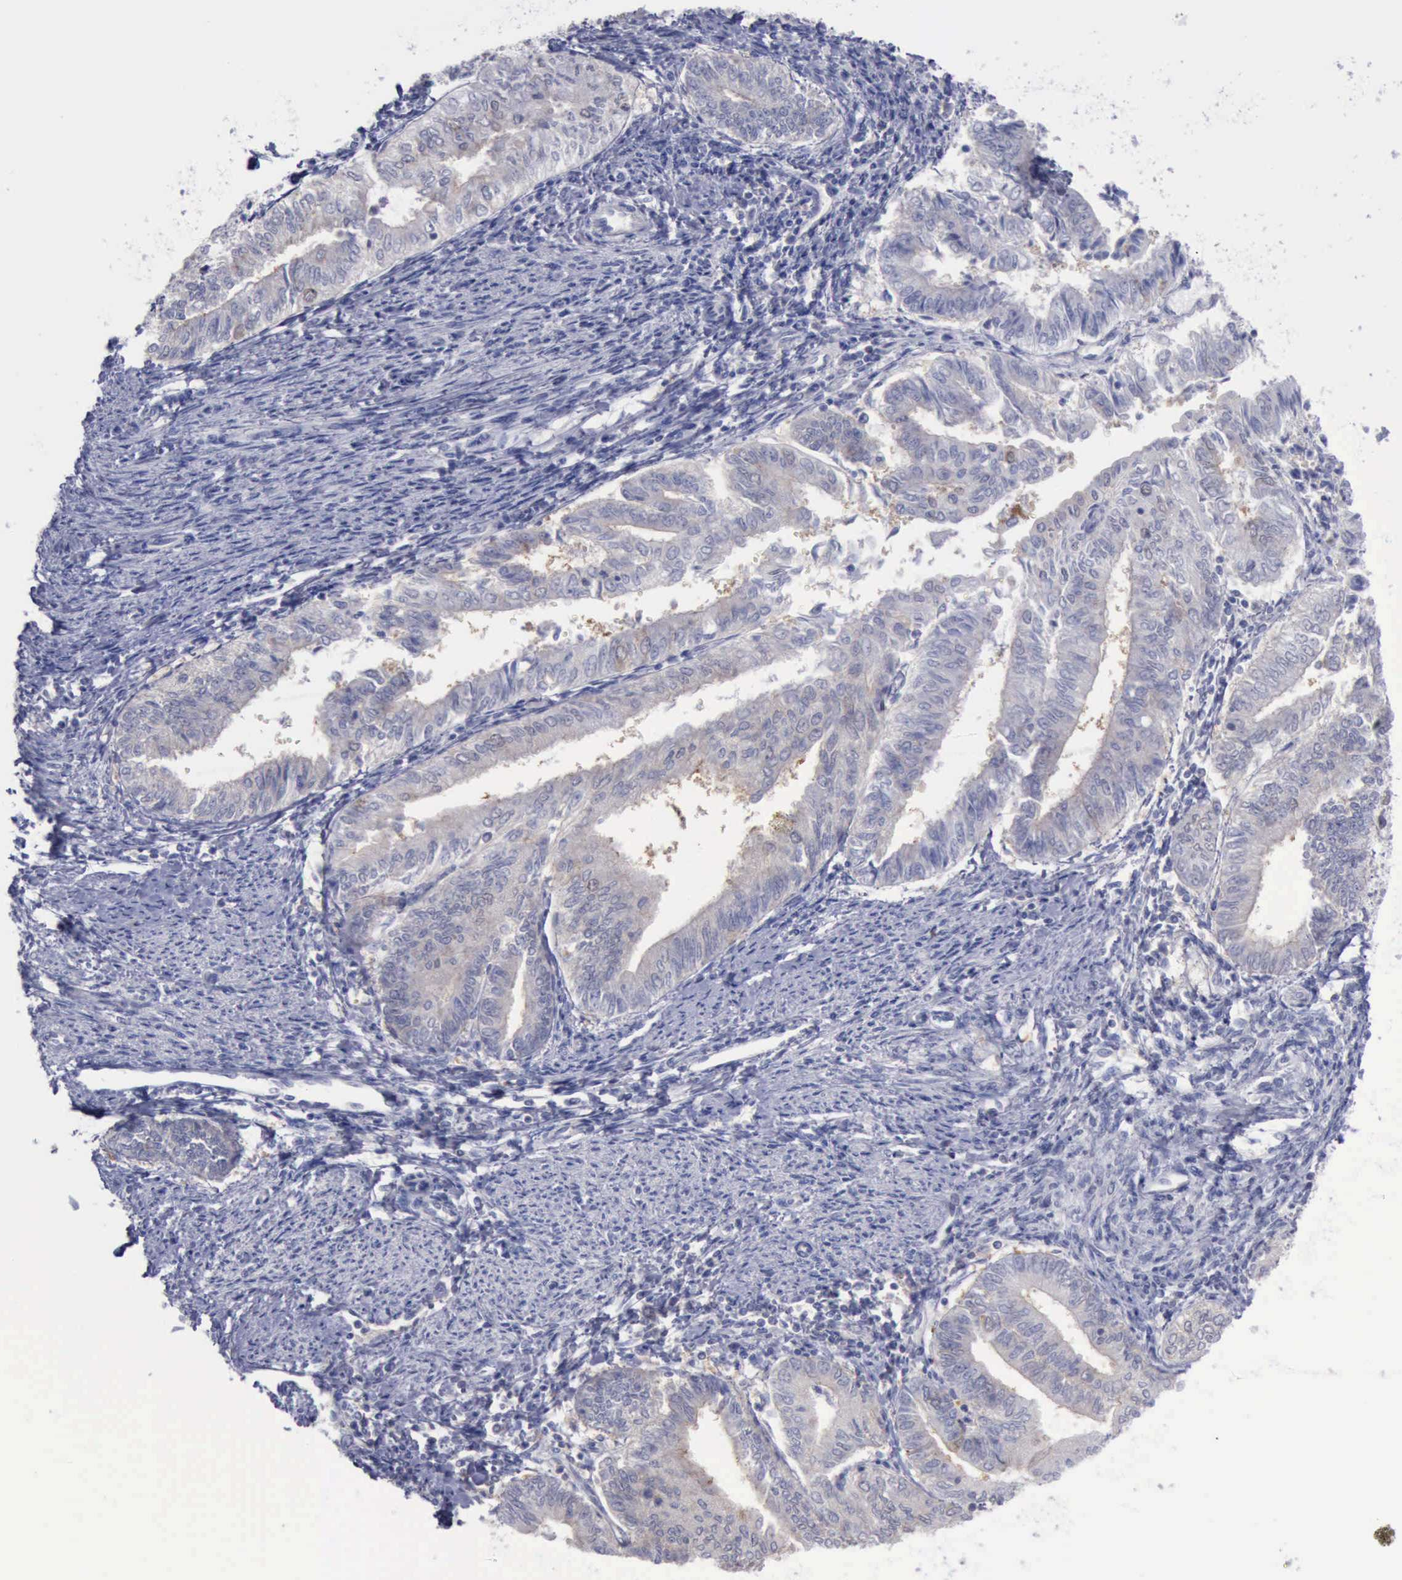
{"staining": {"intensity": "negative", "quantity": "none", "location": "none"}, "tissue": "endometrial cancer", "cell_type": "Tumor cells", "image_type": "cancer", "snomed": [{"axis": "morphology", "description": "Adenocarcinoma, NOS"}, {"axis": "topography", "description": "Endometrium"}], "caption": "Immunohistochemistry (IHC) image of neoplastic tissue: endometrial cancer stained with DAB (3,3'-diaminobenzidine) shows no significant protein positivity in tumor cells.", "gene": "SATB2", "patient": {"sex": "female", "age": 66}}